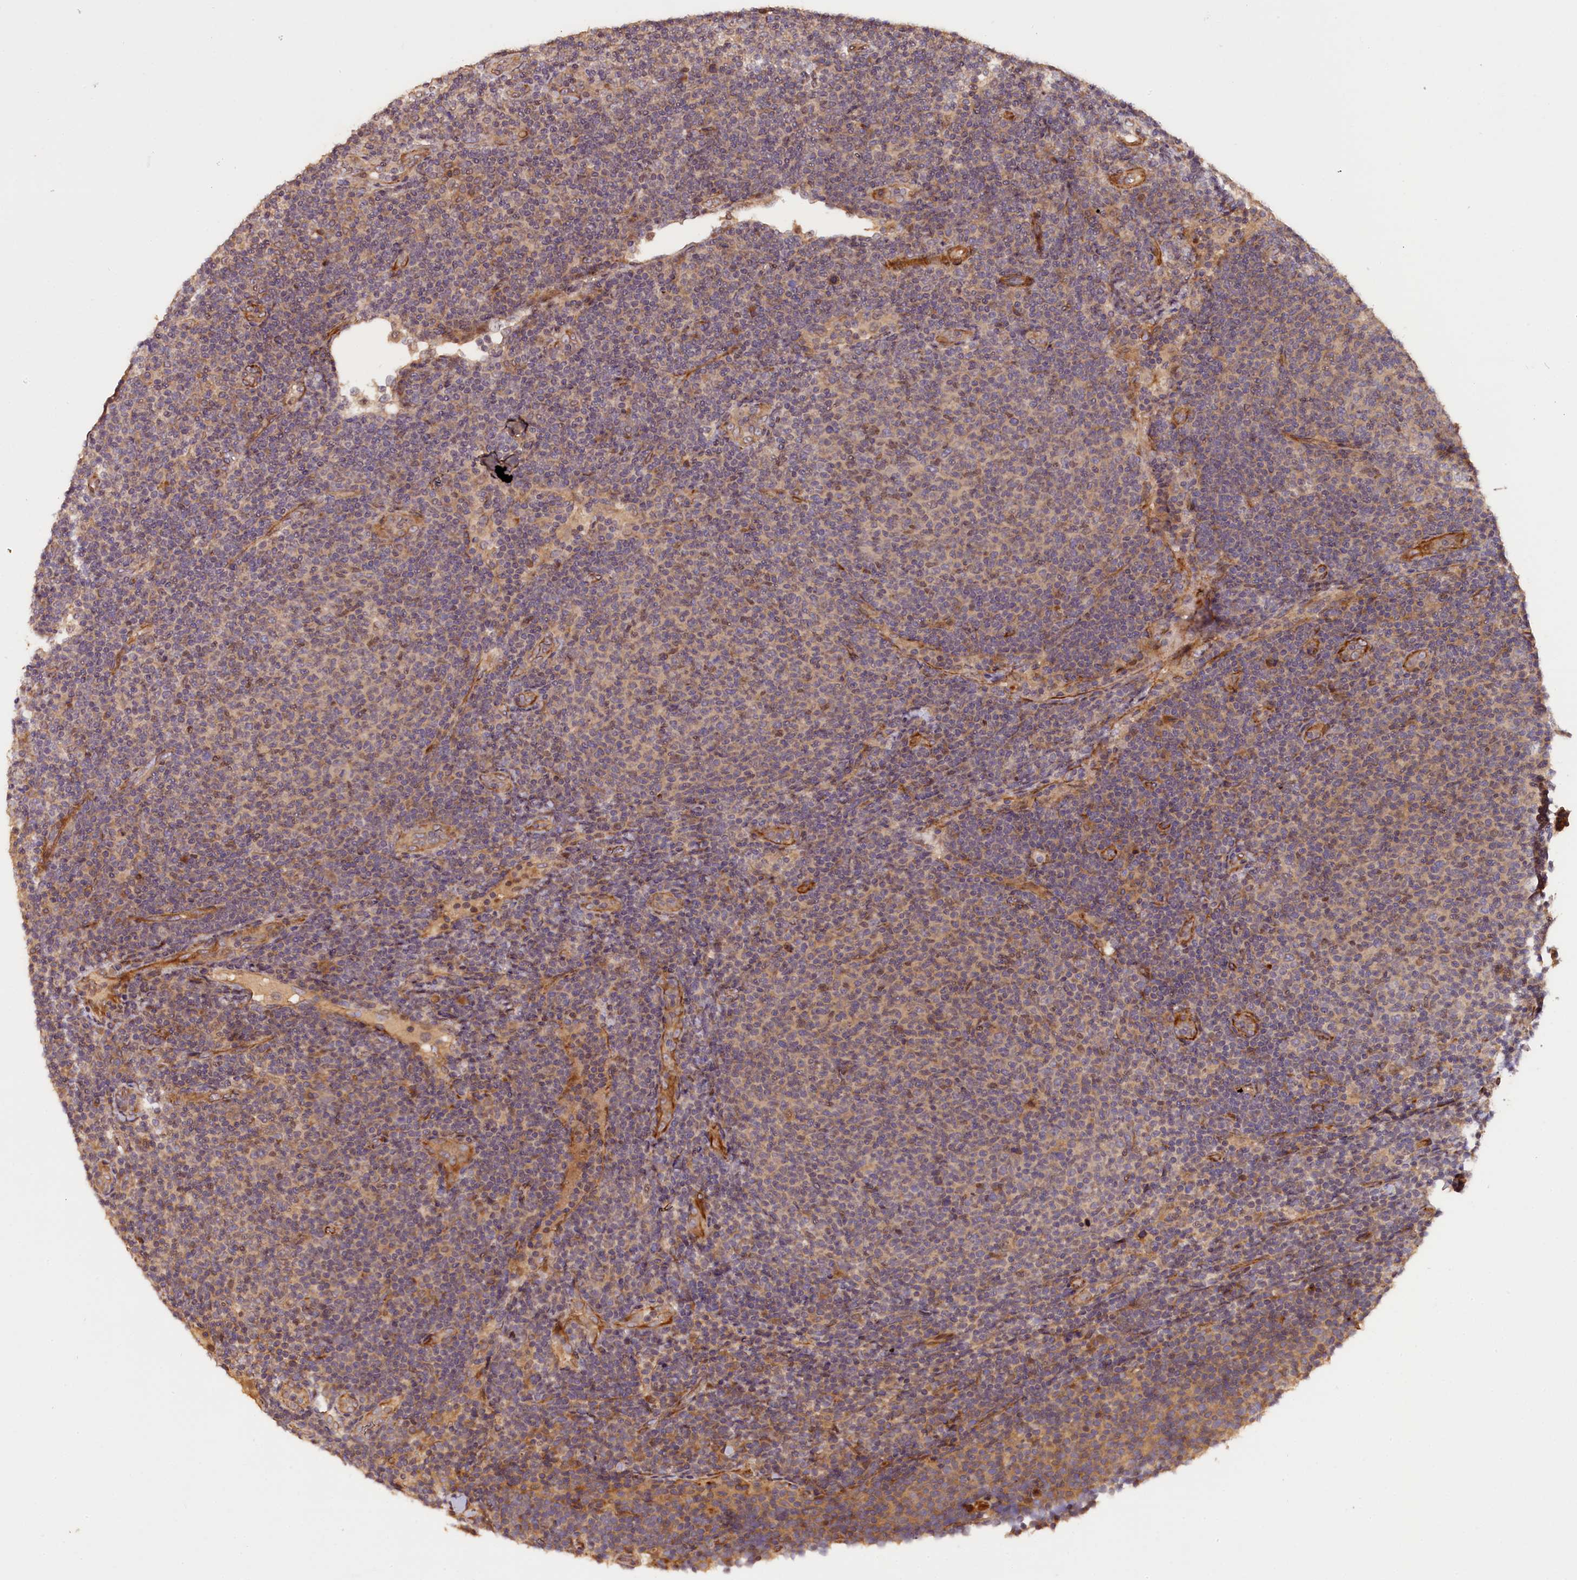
{"staining": {"intensity": "weak", "quantity": "25%-75%", "location": "cytoplasmic/membranous"}, "tissue": "lymphoma", "cell_type": "Tumor cells", "image_type": "cancer", "snomed": [{"axis": "morphology", "description": "Malignant lymphoma, non-Hodgkin's type, Low grade"}, {"axis": "topography", "description": "Lymph node"}], "caption": "Protein expression analysis of human lymphoma reveals weak cytoplasmic/membranous expression in about 25%-75% of tumor cells. (DAB IHC with brightfield microscopy, high magnification).", "gene": "DNAJB9", "patient": {"sex": "male", "age": 66}}